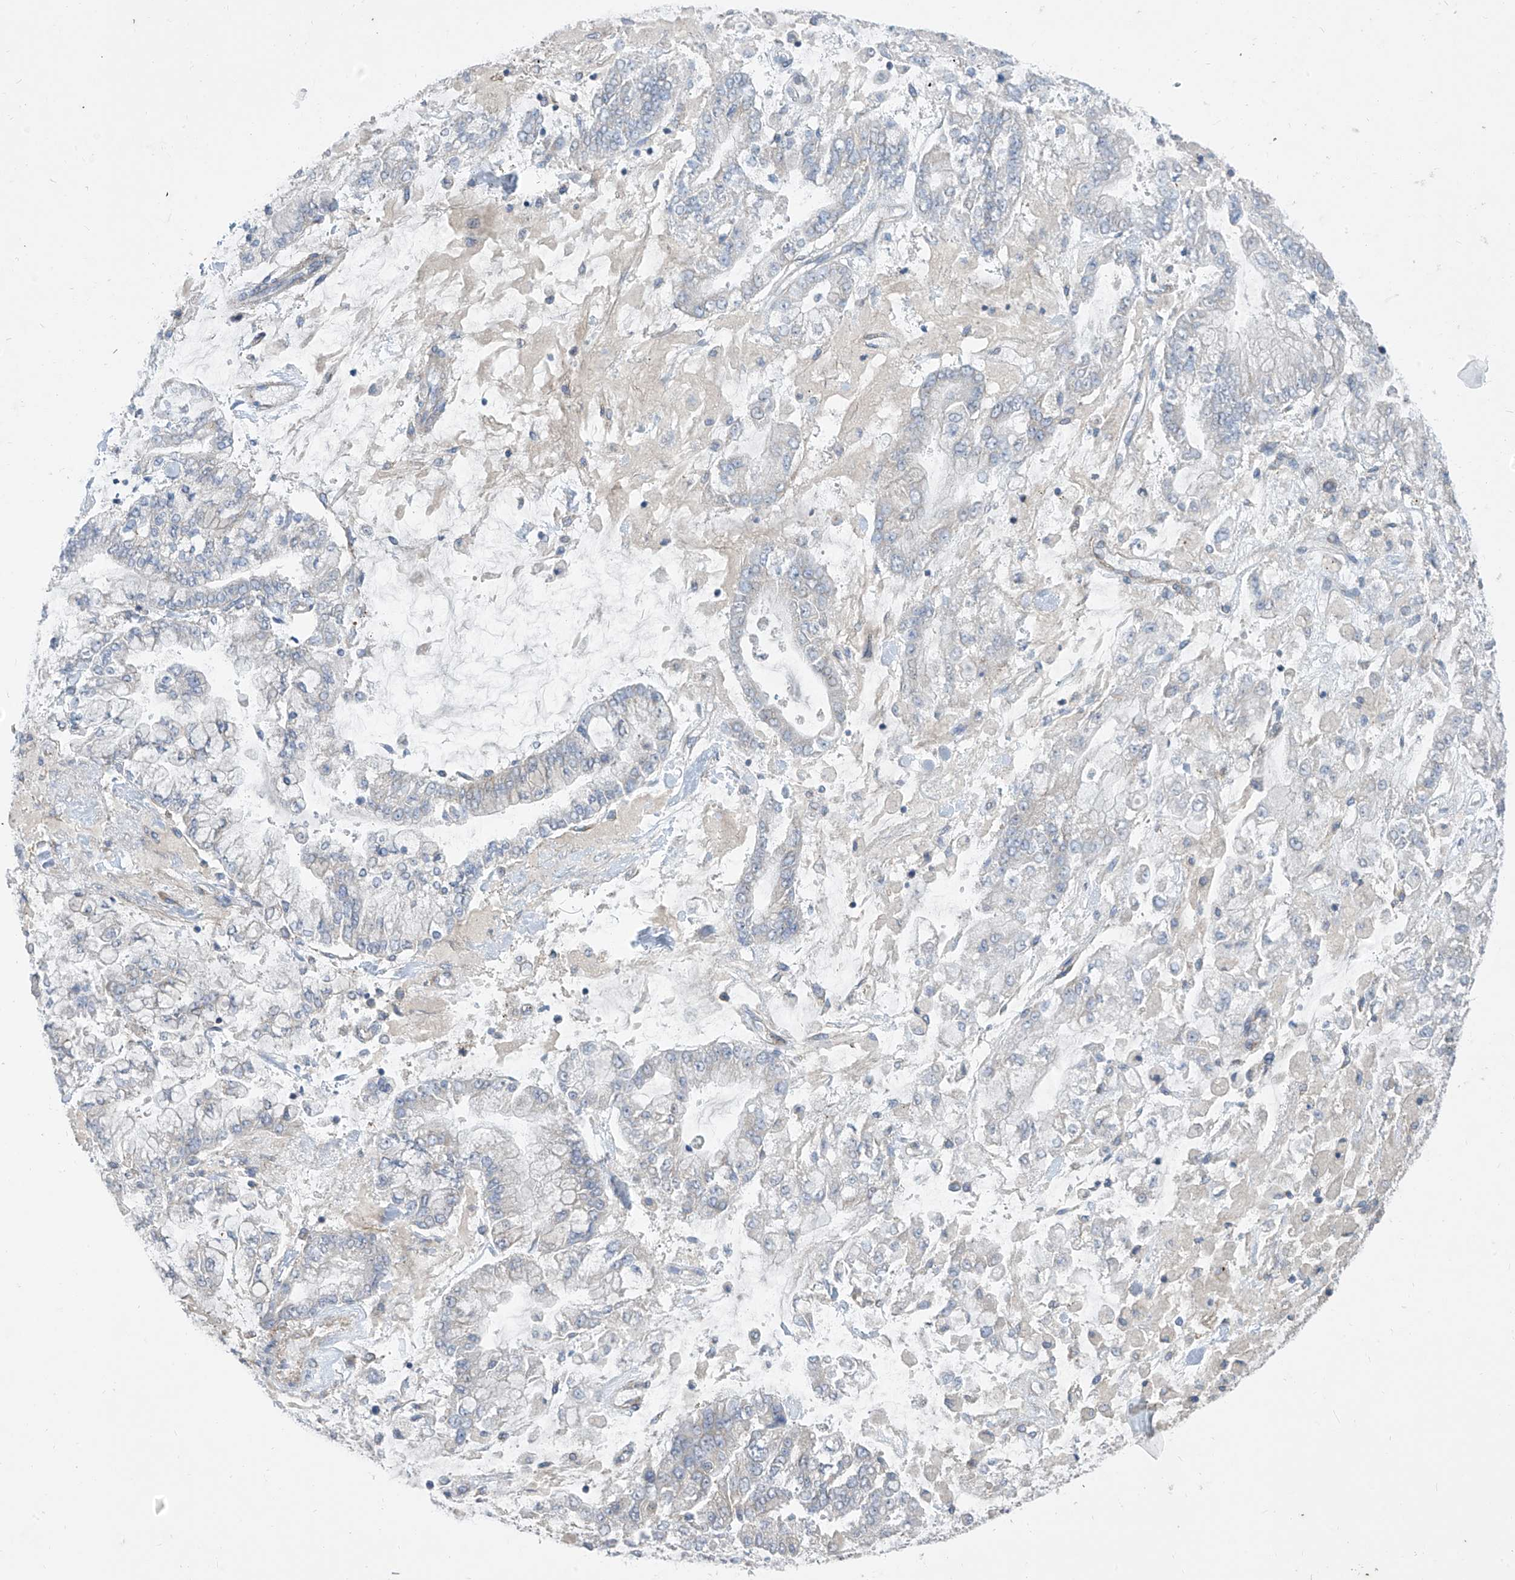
{"staining": {"intensity": "negative", "quantity": "none", "location": "none"}, "tissue": "stomach cancer", "cell_type": "Tumor cells", "image_type": "cancer", "snomed": [{"axis": "morphology", "description": "Normal tissue, NOS"}, {"axis": "morphology", "description": "Adenocarcinoma, NOS"}, {"axis": "topography", "description": "Stomach, upper"}, {"axis": "topography", "description": "Stomach"}], "caption": "Image shows no significant protein expression in tumor cells of stomach cancer (adenocarcinoma). (DAB immunohistochemistry with hematoxylin counter stain).", "gene": "KRTAP25-1", "patient": {"sex": "male", "age": 76}}